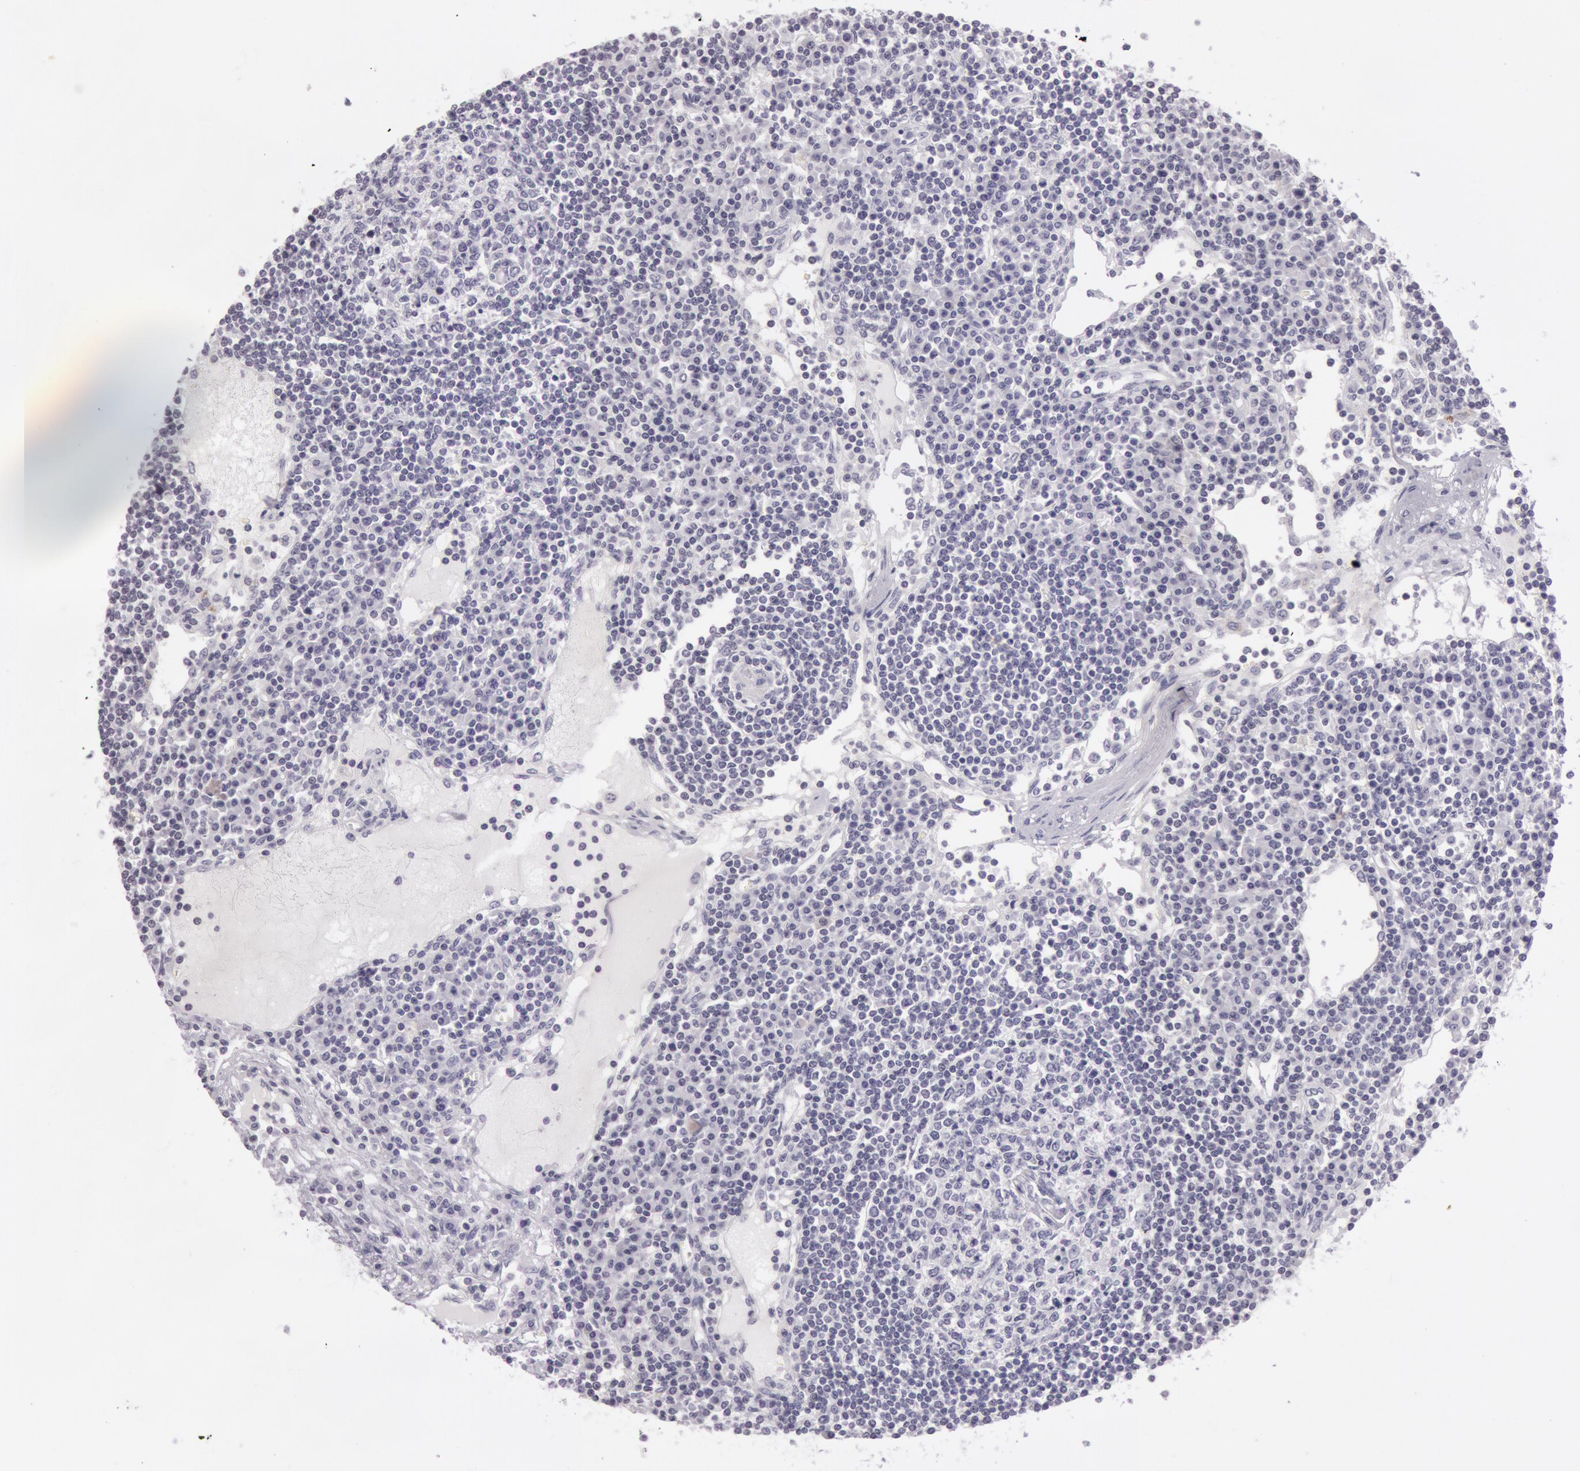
{"staining": {"intensity": "negative", "quantity": "none", "location": "none"}, "tissue": "lymph node", "cell_type": "Germinal center cells", "image_type": "normal", "snomed": [{"axis": "morphology", "description": "Normal tissue, NOS"}, {"axis": "topography", "description": "Lymph node"}], "caption": "Germinal center cells show no significant positivity in benign lymph node. (Immunohistochemistry, brightfield microscopy, high magnification).", "gene": "AMACR", "patient": {"sex": "female", "age": 62}}